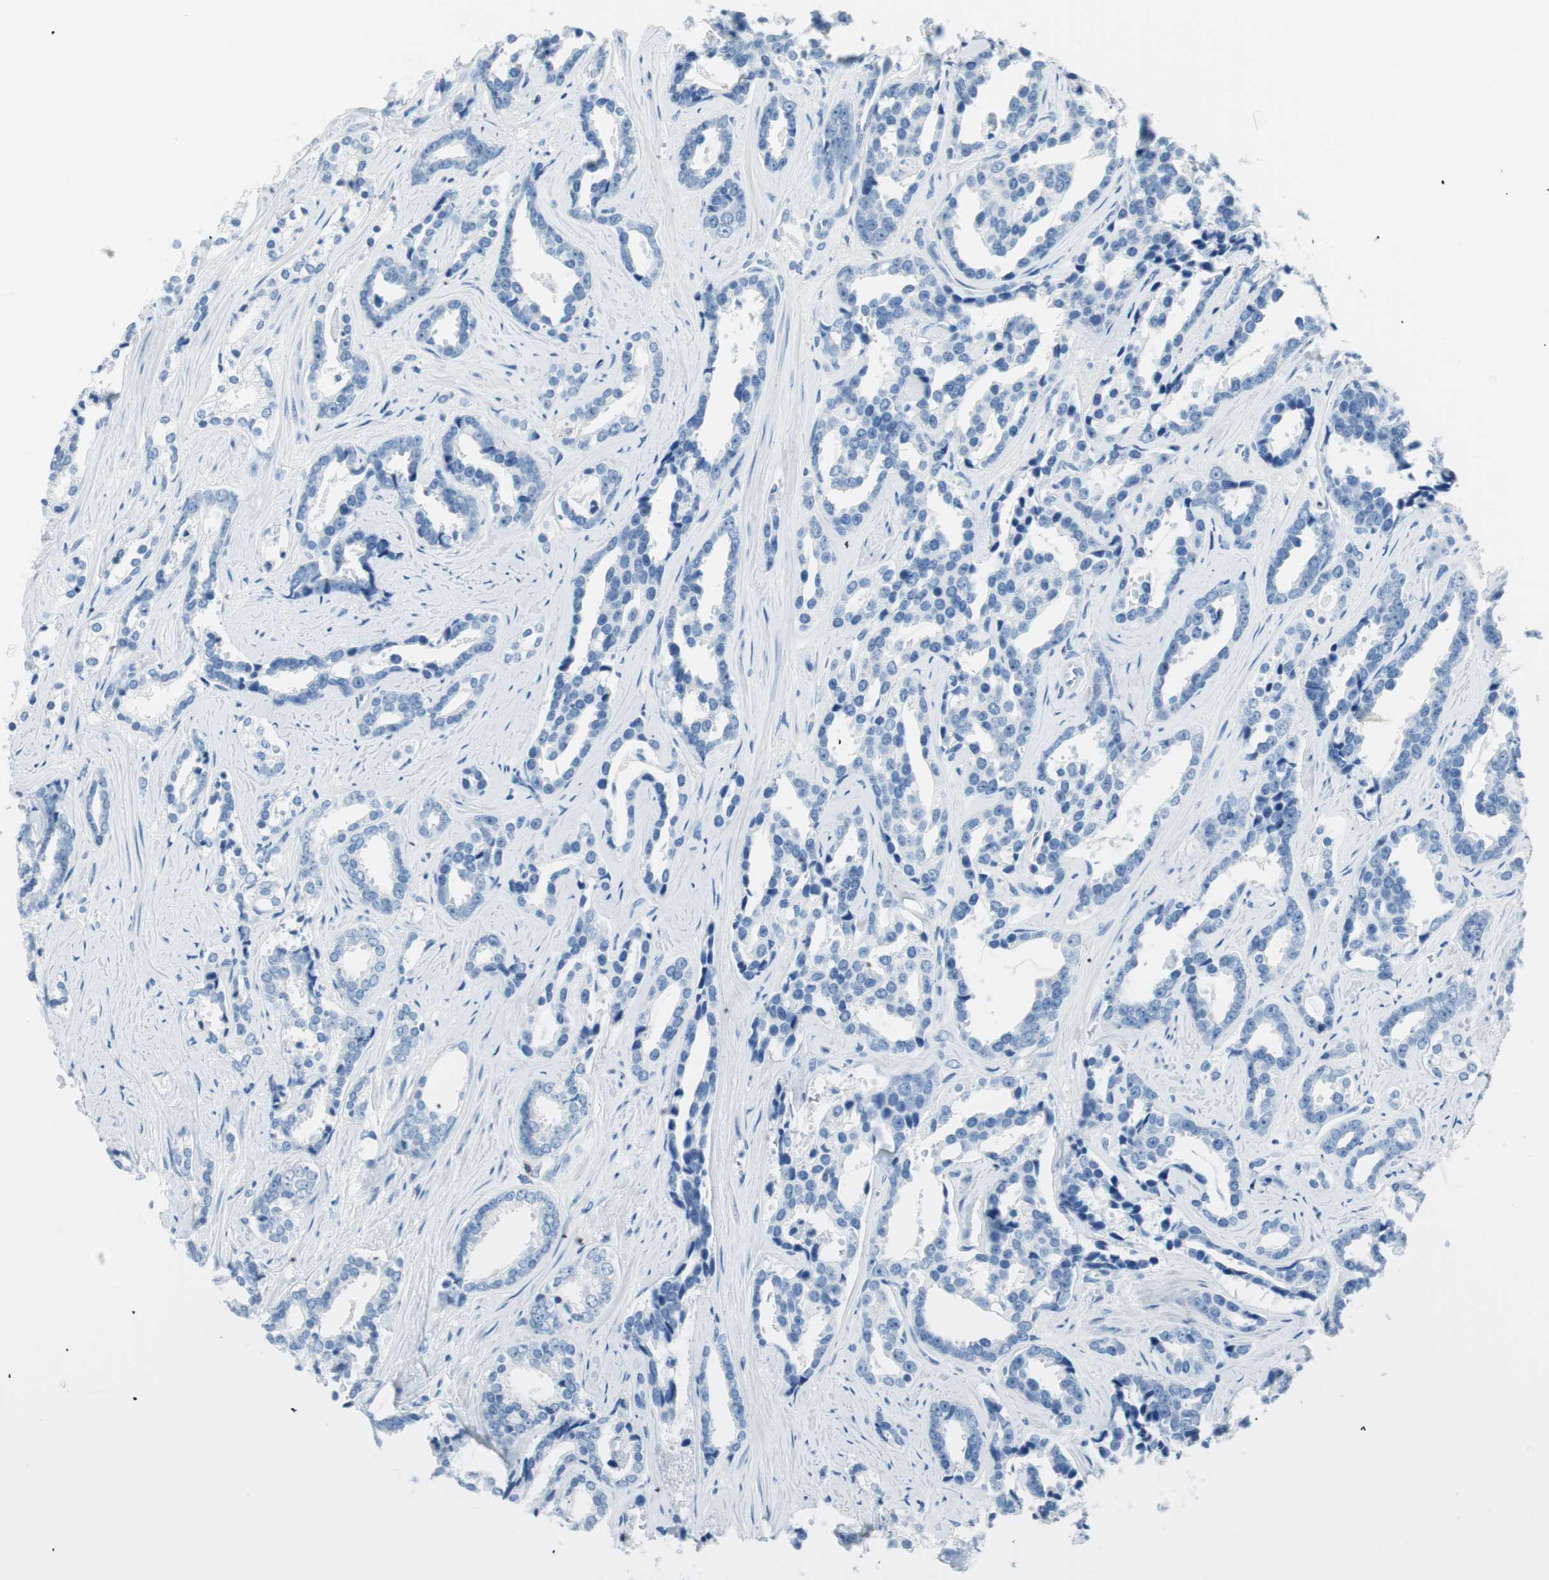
{"staining": {"intensity": "negative", "quantity": "none", "location": "none"}, "tissue": "prostate cancer", "cell_type": "Tumor cells", "image_type": "cancer", "snomed": [{"axis": "morphology", "description": "Adenocarcinoma, High grade"}, {"axis": "topography", "description": "Prostate"}], "caption": "The IHC photomicrograph has no significant staining in tumor cells of high-grade adenocarcinoma (prostate) tissue.", "gene": "TNFRSF13C", "patient": {"sex": "male", "age": 67}}